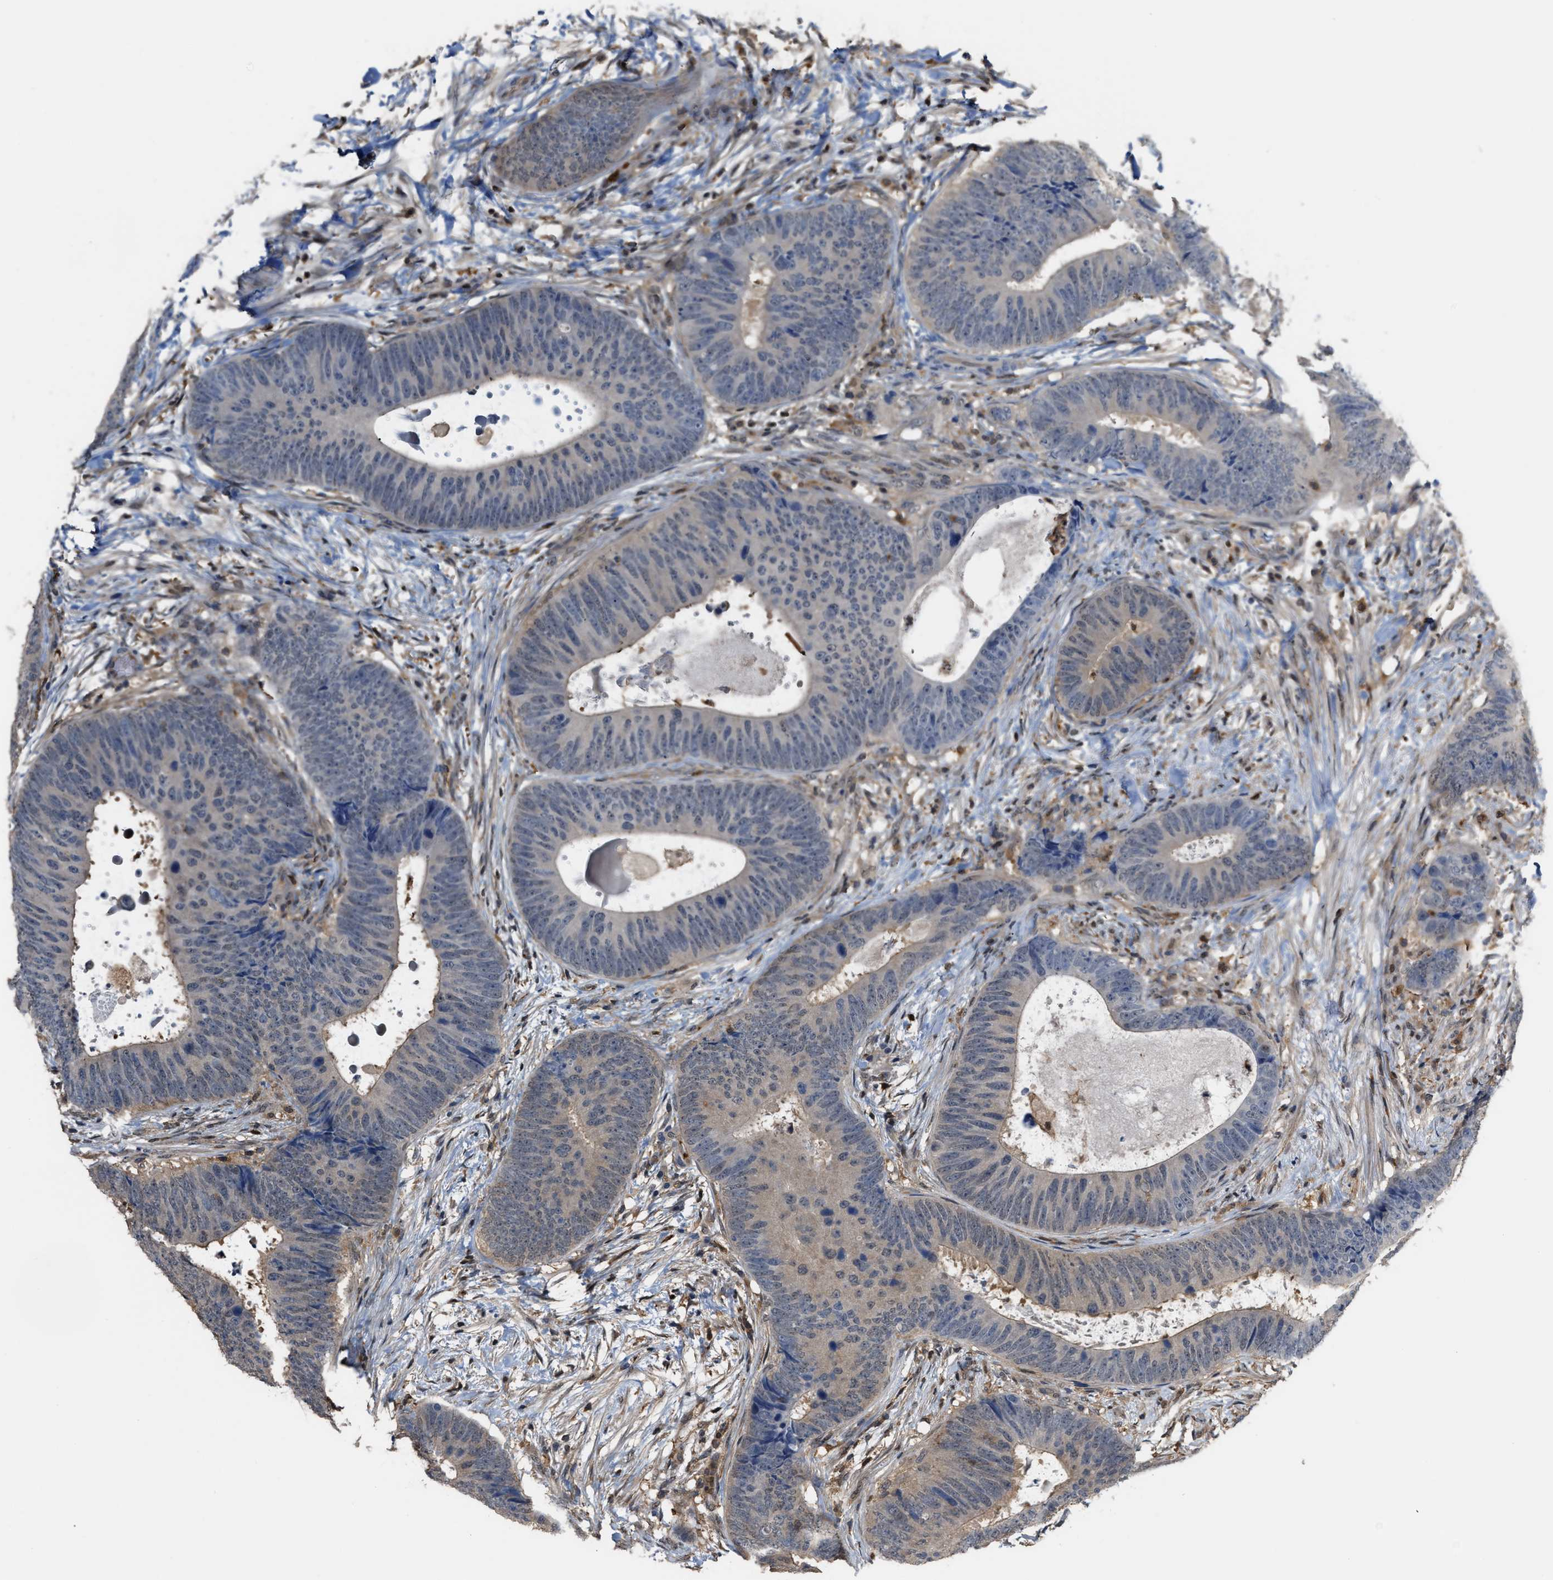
{"staining": {"intensity": "weak", "quantity": "<25%", "location": "cytoplasmic/membranous"}, "tissue": "colorectal cancer", "cell_type": "Tumor cells", "image_type": "cancer", "snomed": [{"axis": "morphology", "description": "Adenocarcinoma, NOS"}, {"axis": "topography", "description": "Colon"}], "caption": "Image shows no significant protein staining in tumor cells of colorectal adenocarcinoma.", "gene": "MTPN", "patient": {"sex": "male", "age": 56}}